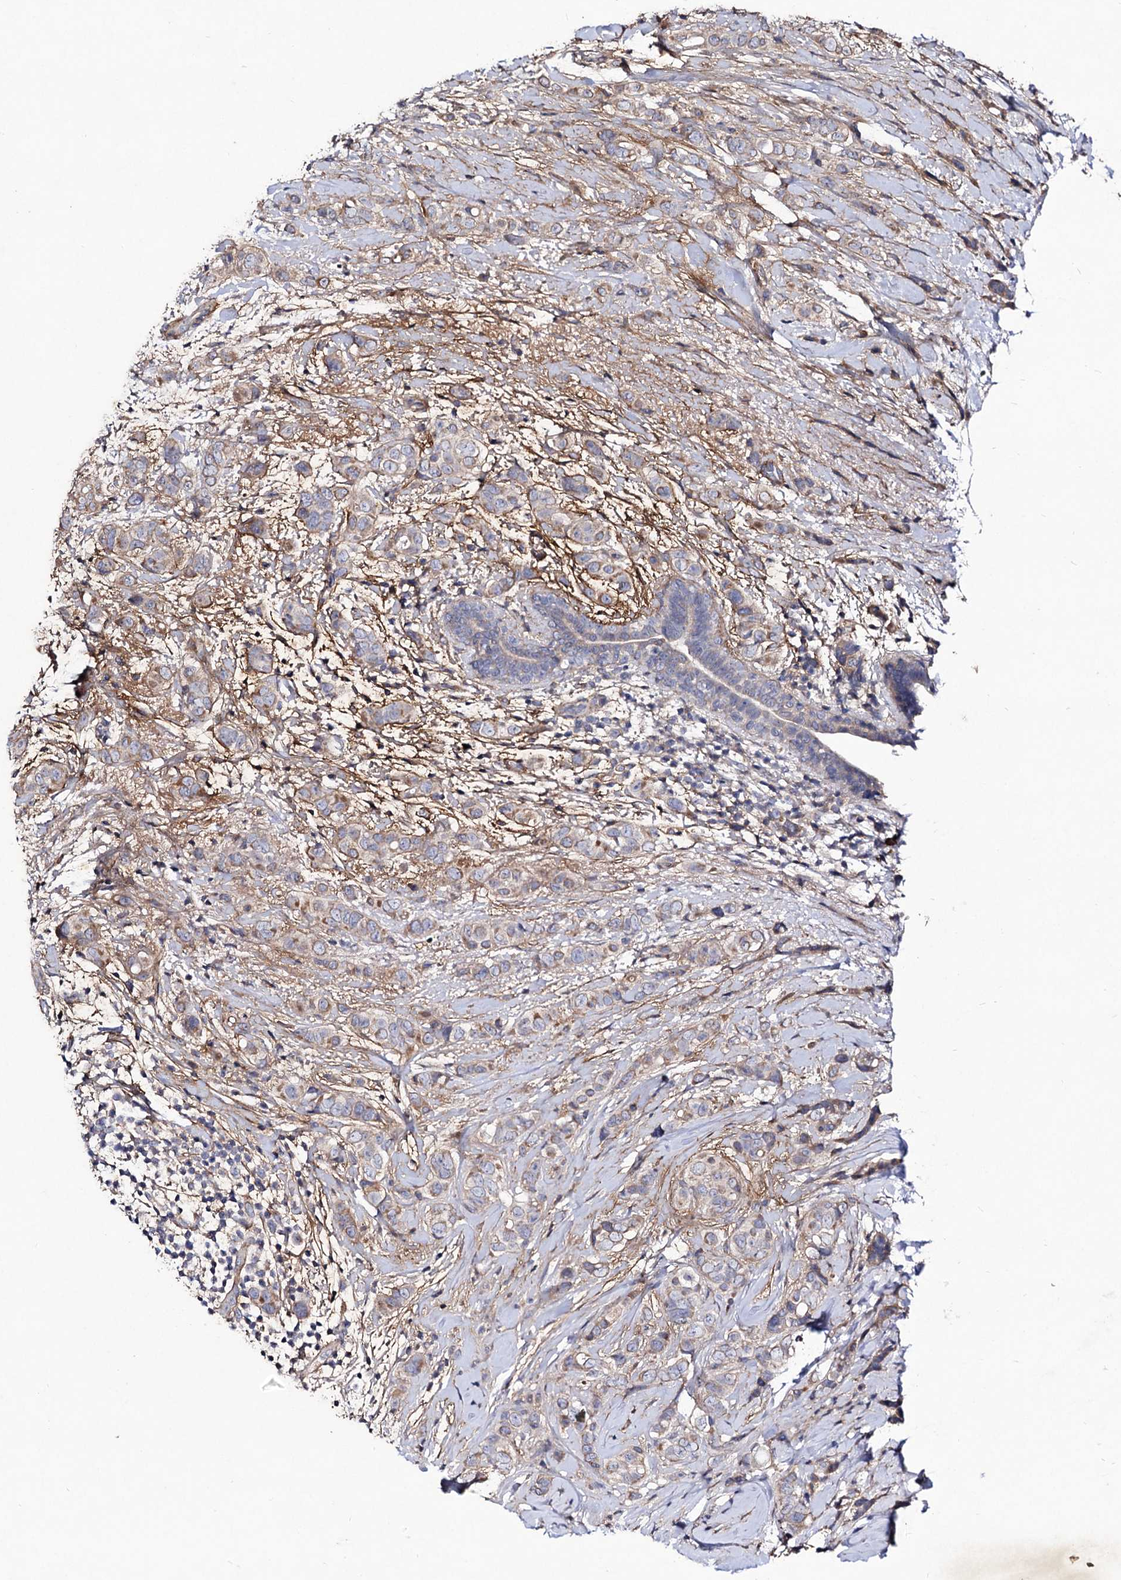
{"staining": {"intensity": "weak", "quantity": "<25%", "location": "cytoplasmic/membranous"}, "tissue": "breast cancer", "cell_type": "Tumor cells", "image_type": "cancer", "snomed": [{"axis": "morphology", "description": "Lobular carcinoma"}, {"axis": "topography", "description": "Breast"}], "caption": "An image of breast cancer stained for a protein exhibits no brown staining in tumor cells.", "gene": "MYO1H", "patient": {"sex": "female", "age": 51}}